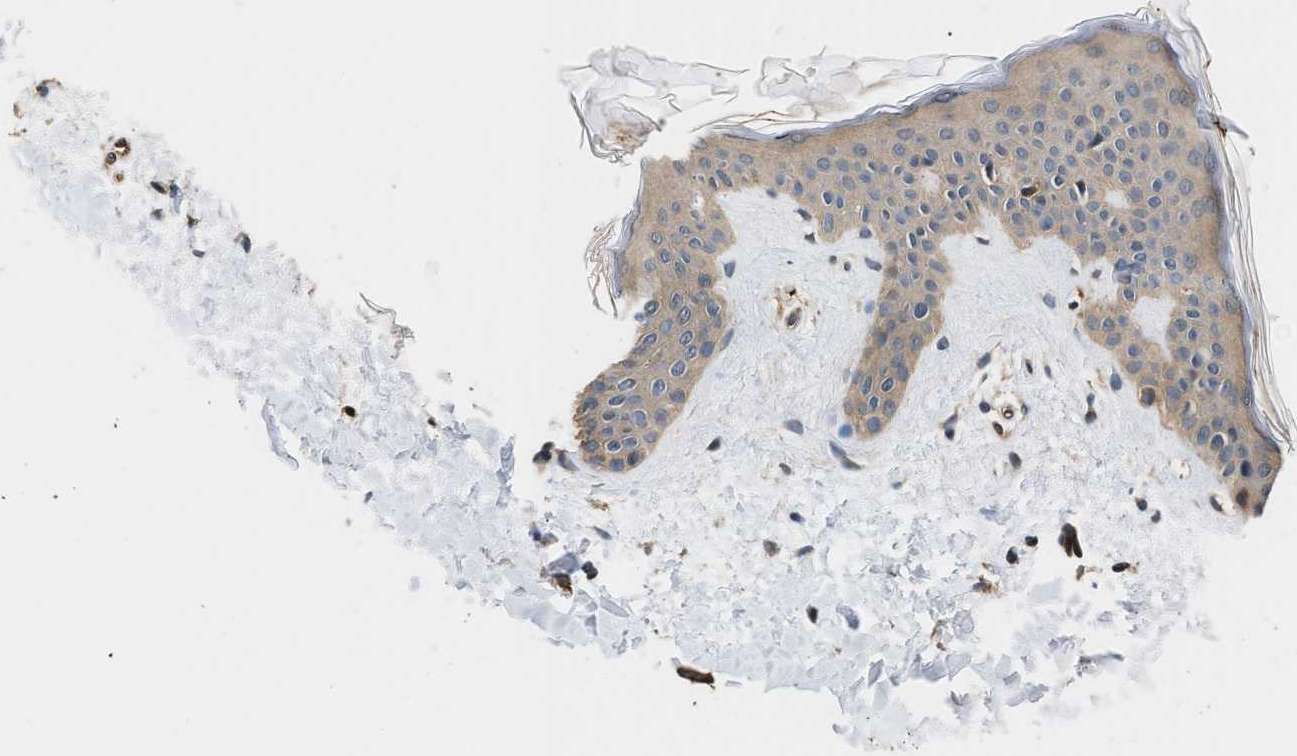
{"staining": {"intensity": "weak", "quantity": ">75%", "location": "cytoplasmic/membranous"}, "tissue": "skin", "cell_type": "Fibroblasts", "image_type": "normal", "snomed": [{"axis": "morphology", "description": "Normal tissue, NOS"}, {"axis": "topography", "description": "Skin"}], "caption": "This is a histology image of immunohistochemistry staining of benign skin, which shows weak staining in the cytoplasmic/membranous of fibroblasts.", "gene": "TUT7", "patient": {"sex": "female", "age": 17}}